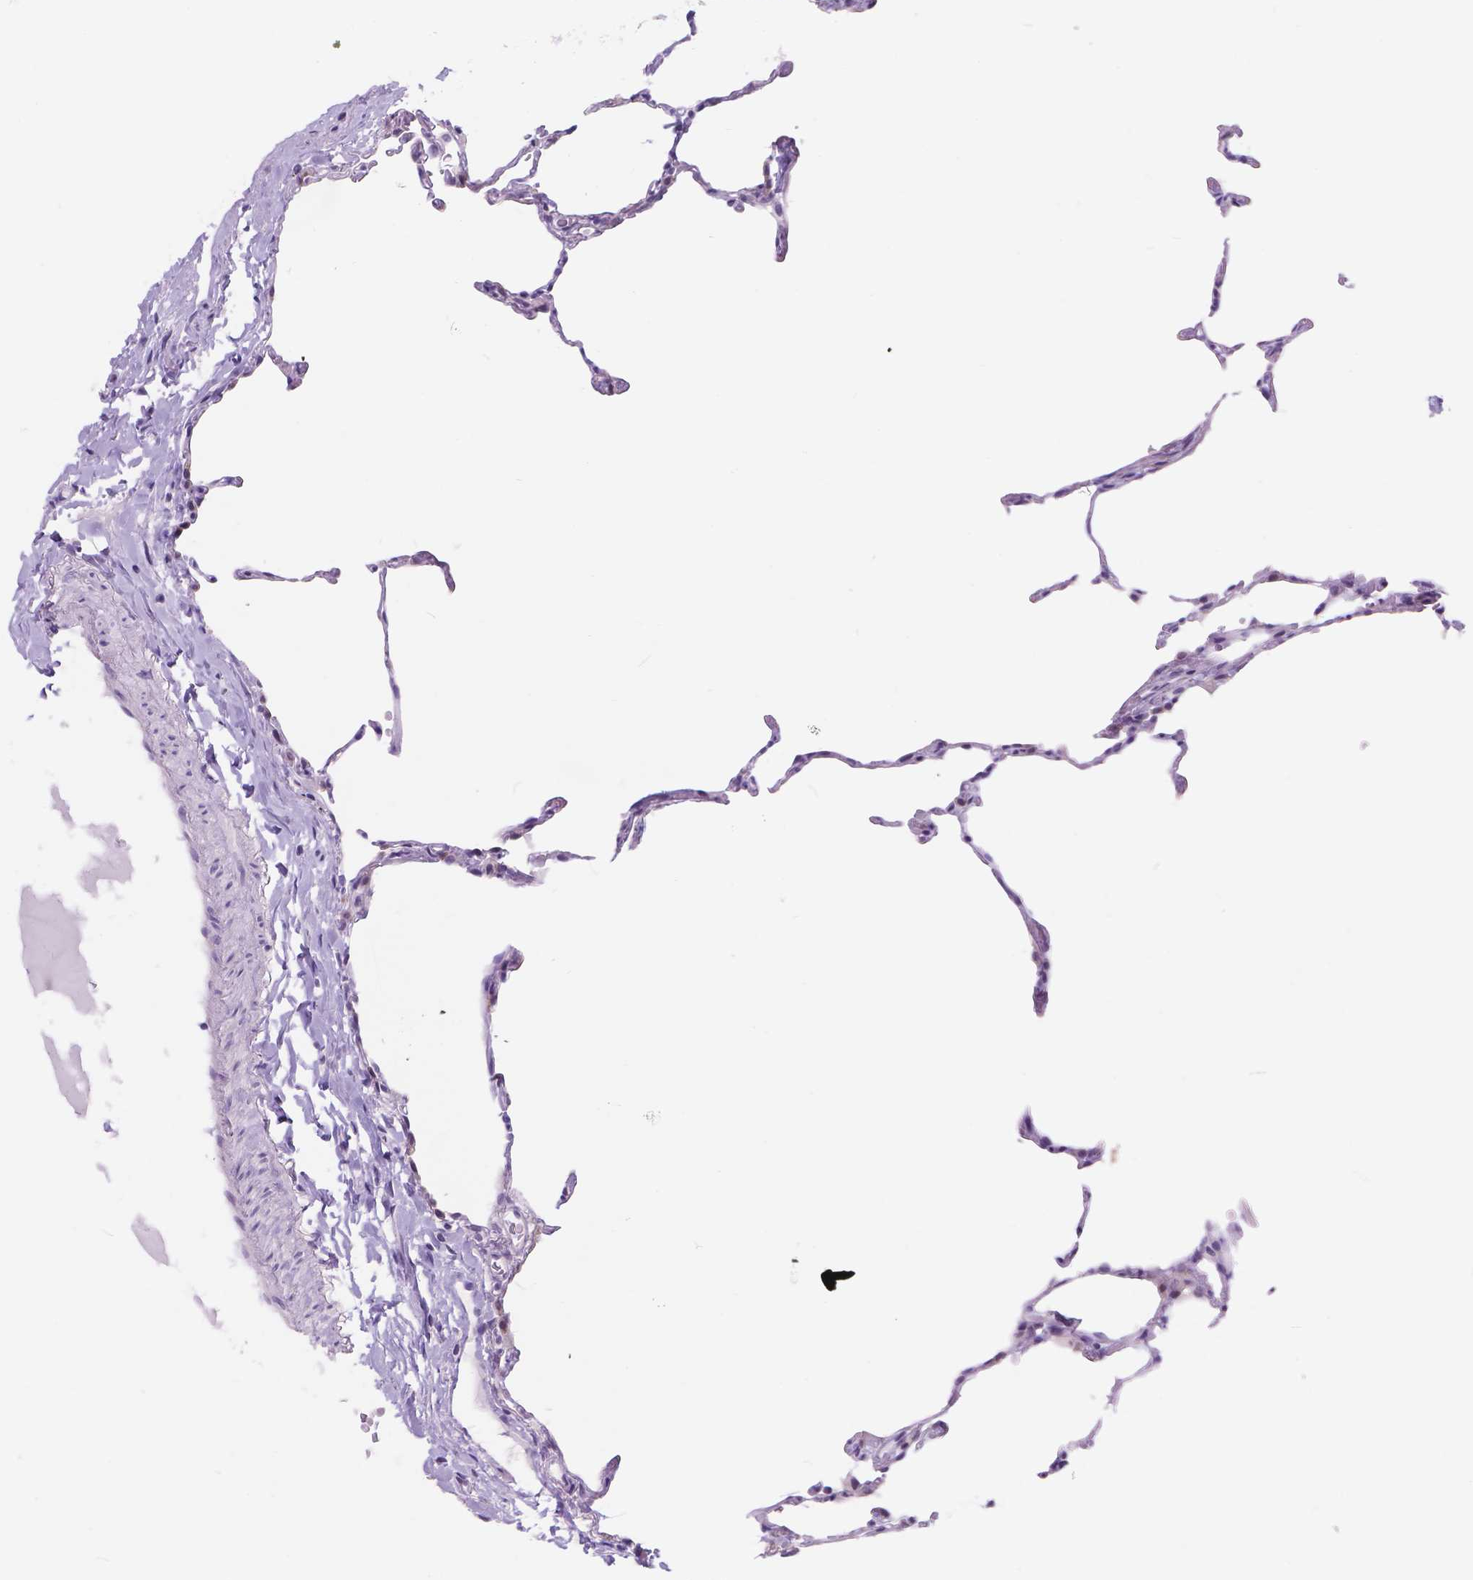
{"staining": {"intensity": "negative", "quantity": "none", "location": "none"}, "tissue": "lung", "cell_type": "Alveolar cells", "image_type": "normal", "snomed": [{"axis": "morphology", "description": "Normal tissue, NOS"}, {"axis": "topography", "description": "Lung"}], "caption": "The histopathology image displays no staining of alveolar cells in benign lung. (DAB immunohistochemistry (IHC), high magnification).", "gene": "DCC", "patient": {"sex": "female", "age": 57}}